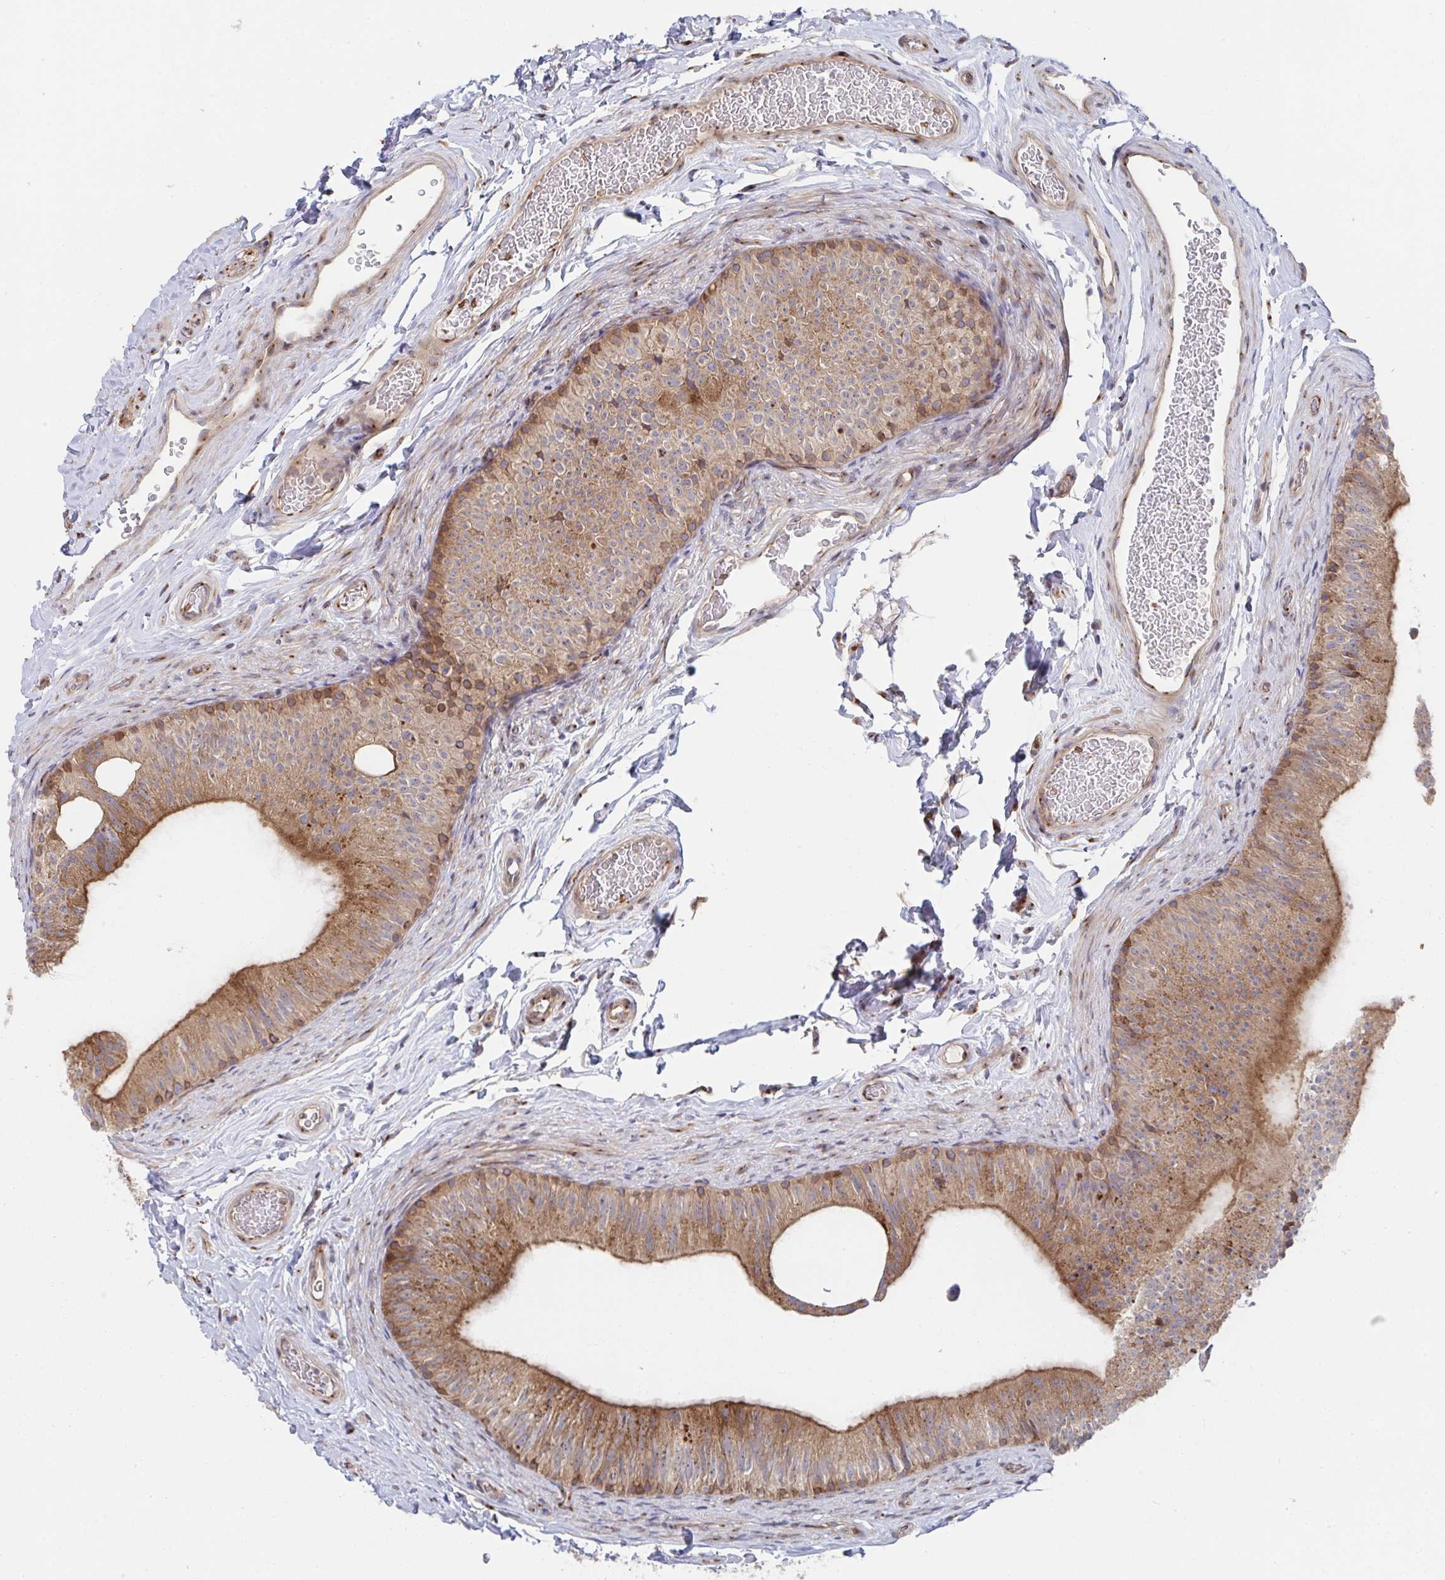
{"staining": {"intensity": "strong", "quantity": "25%-75%", "location": "cytoplasmic/membranous"}, "tissue": "epididymis", "cell_type": "Glandular cells", "image_type": "normal", "snomed": [{"axis": "morphology", "description": "Normal tissue, NOS"}, {"axis": "topography", "description": "Epididymis, spermatic cord, NOS"}, {"axis": "topography", "description": "Epididymis"}], "caption": "Protein staining of unremarkable epididymis demonstrates strong cytoplasmic/membranous staining in approximately 25%-75% of glandular cells. Immunohistochemistry stains the protein of interest in brown and the nuclei are stained blue.", "gene": "FJX1", "patient": {"sex": "male", "age": 31}}